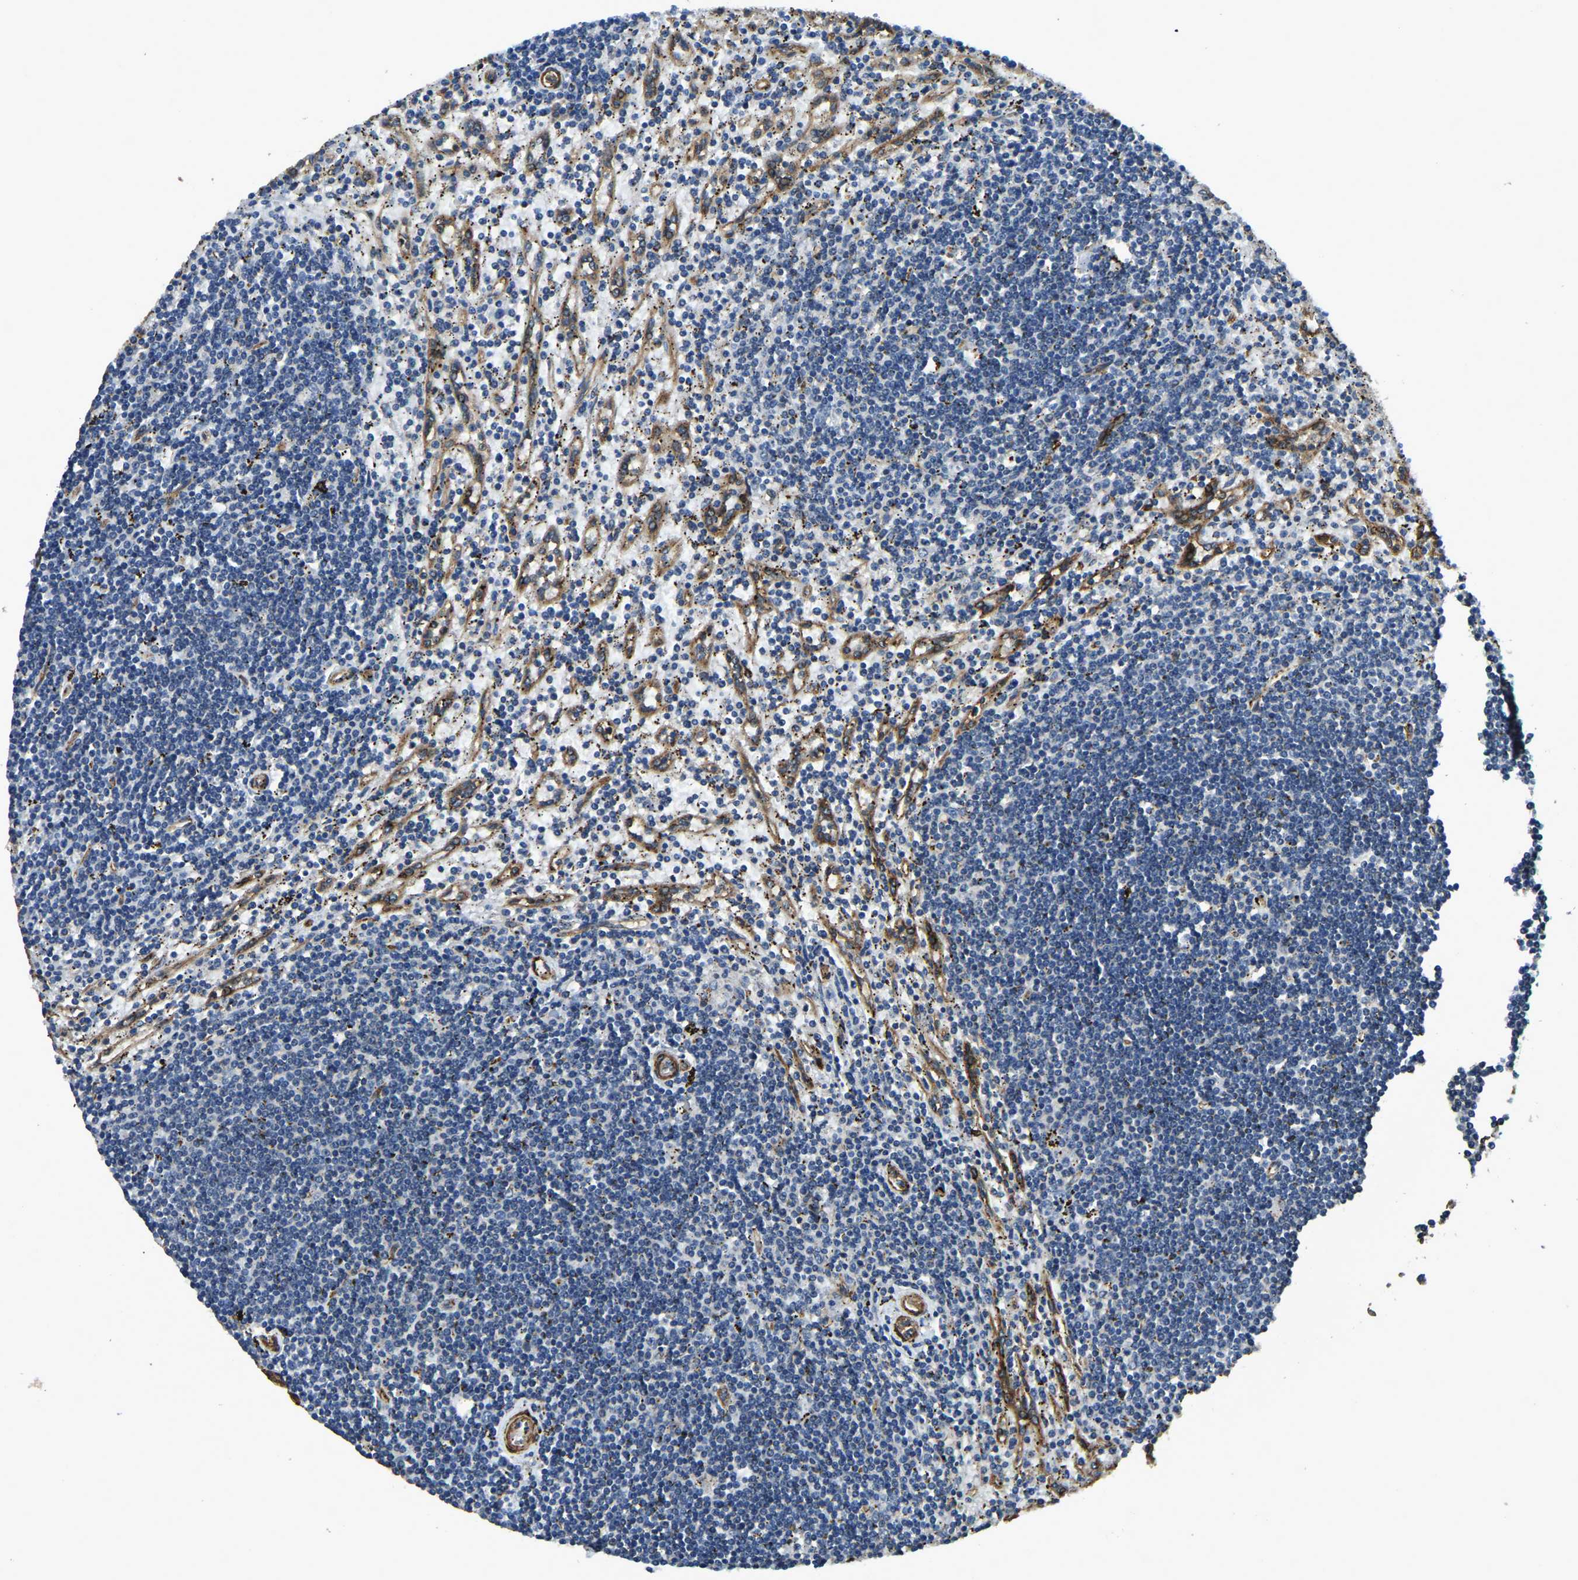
{"staining": {"intensity": "negative", "quantity": "none", "location": "none"}, "tissue": "lymphoma", "cell_type": "Tumor cells", "image_type": "cancer", "snomed": [{"axis": "morphology", "description": "Malignant lymphoma, non-Hodgkin's type, Low grade"}, {"axis": "topography", "description": "Spleen"}], "caption": "Lymphoma stained for a protein using IHC exhibits no positivity tumor cells.", "gene": "RNF39", "patient": {"sex": "male", "age": 76}}